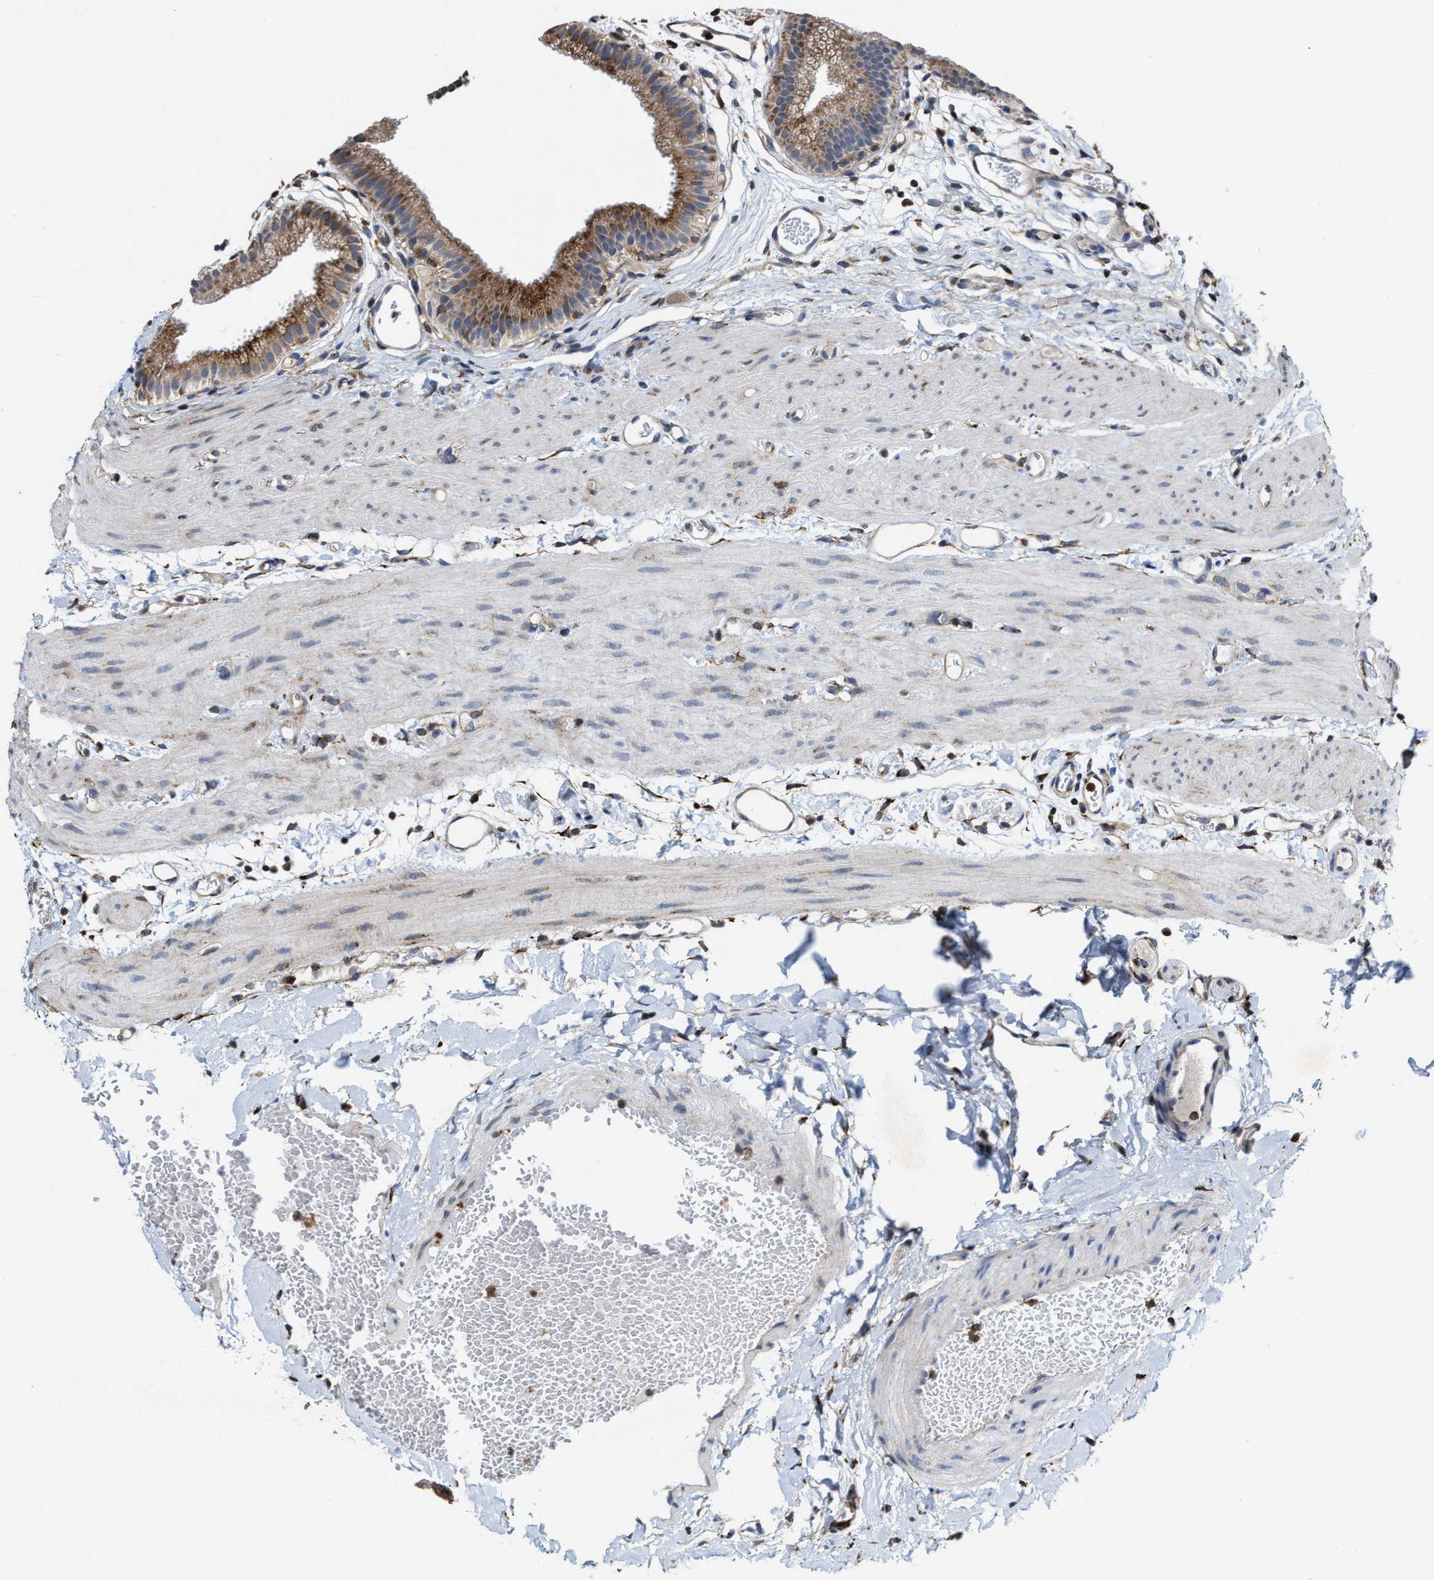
{"staining": {"intensity": "strong", "quantity": ">75%", "location": "cytoplasmic/membranous"}, "tissue": "gallbladder", "cell_type": "Glandular cells", "image_type": "normal", "snomed": [{"axis": "morphology", "description": "Normal tissue, NOS"}, {"axis": "topography", "description": "Gallbladder"}], "caption": "A brown stain shows strong cytoplasmic/membranous positivity of a protein in glandular cells of benign human gallbladder.", "gene": "FGD3", "patient": {"sex": "female", "age": 26}}